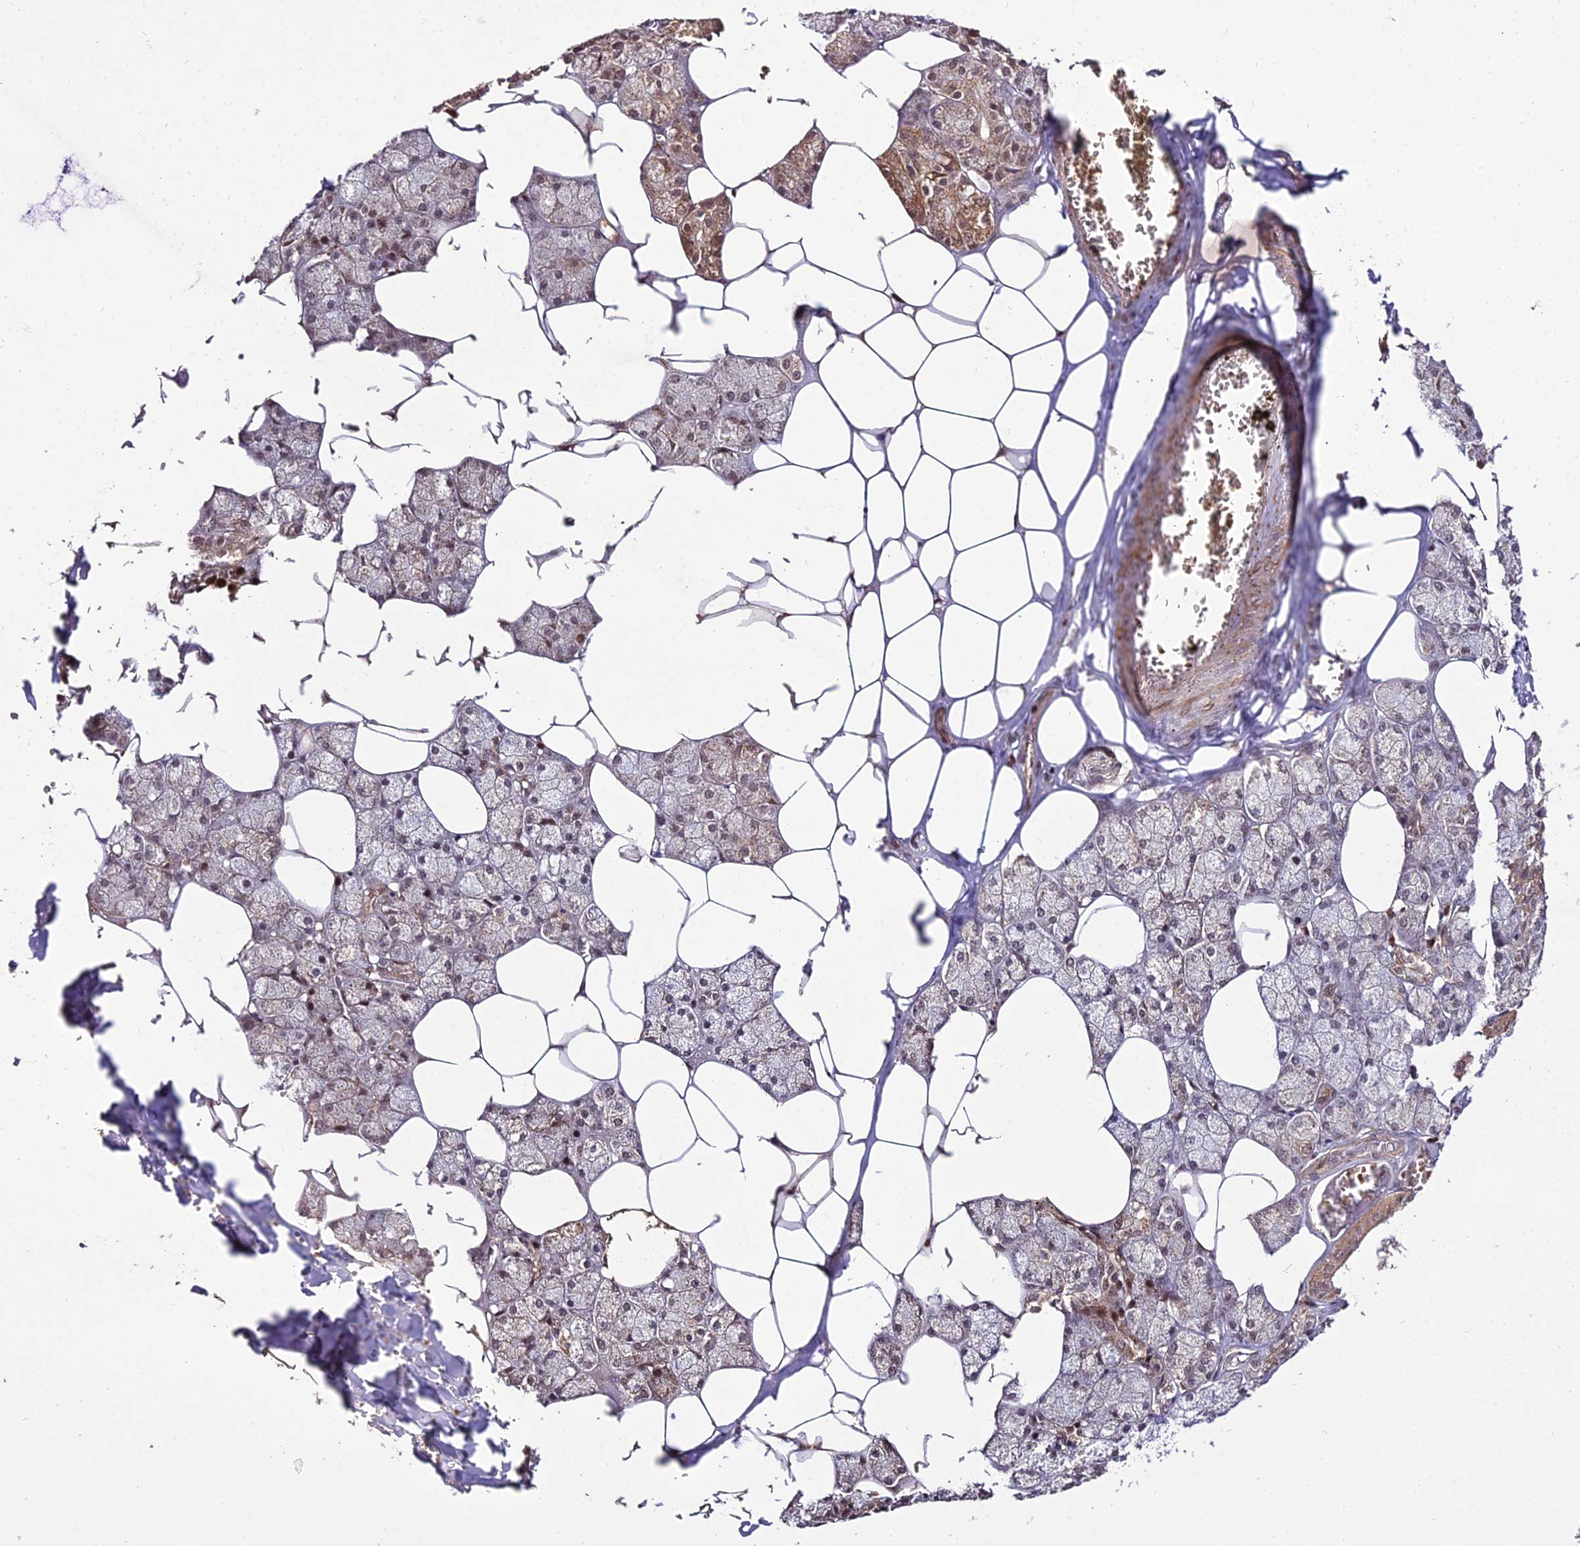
{"staining": {"intensity": "moderate", "quantity": ">75%", "location": "cytoplasmic/membranous,nuclear"}, "tissue": "salivary gland", "cell_type": "Glandular cells", "image_type": "normal", "snomed": [{"axis": "morphology", "description": "Normal tissue, NOS"}, {"axis": "topography", "description": "Salivary gland"}], "caption": "Unremarkable salivary gland displays moderate cytoplasmic/membranous,nuclear expression in about >75% of glandular cells, visualized by immunohistochemistry. Nuclei are stained in blue.", "gene": "CIB3", "patient": {"sex": "male", "age": 62}}